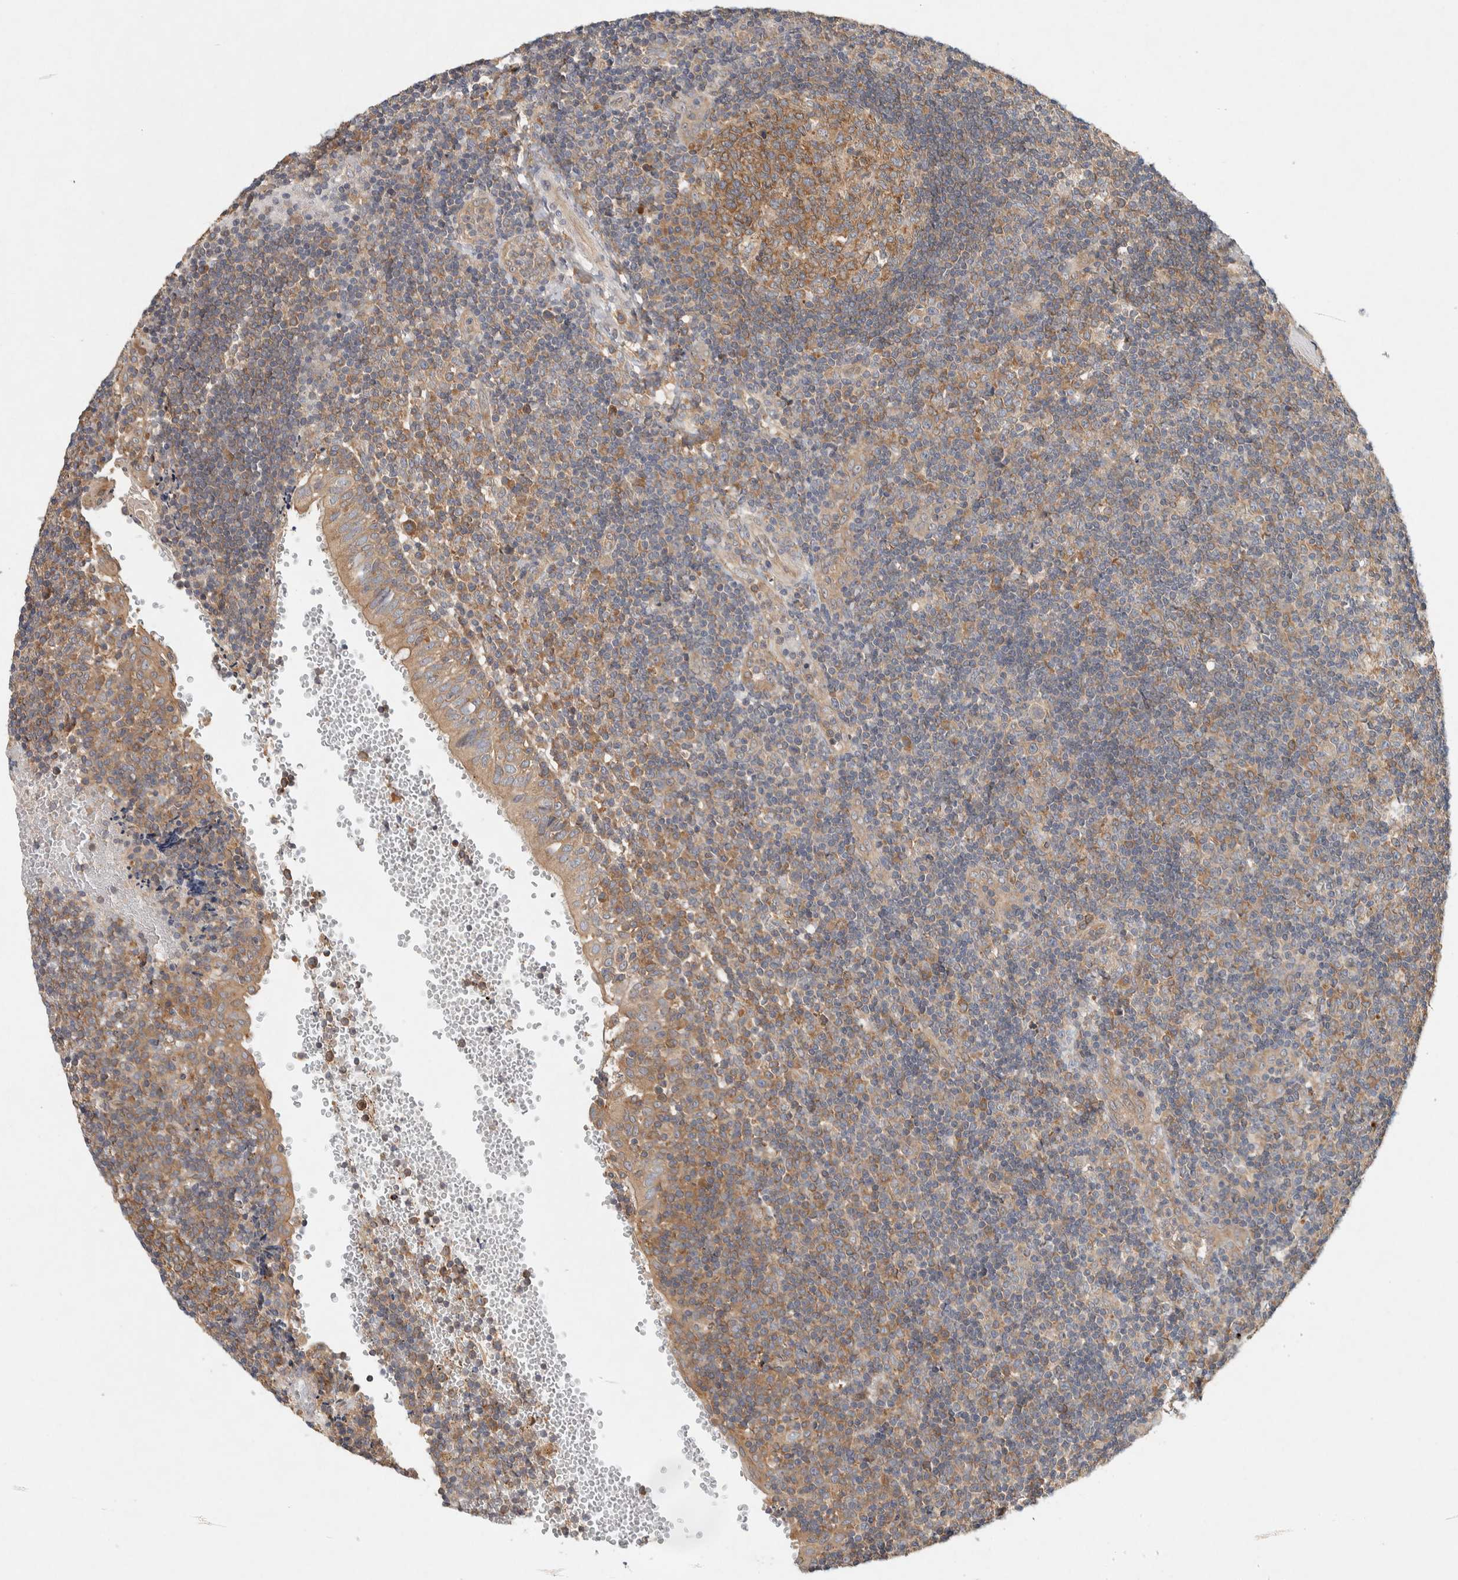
{"staining": {"intensity": "moderate", "quantity": ">75%", "location": "cytoplasmic/membranous"}, "tissue": "tonsil", "cell_type": "Germinal center cells", "image_type": "normal", "snomed": [{"axis": "morphology", "description": "Normal tissue, NOS"}, {"axis": "topography", "description": "Tonsil"}], "caption": "An IHC micrograph of normal tissue is shown. Protein staining in brown shows moderate cytoplasmic/membranous positivity in tonsil within germinal center cells. (Stains: DAB in brown, nuclei in blue, Microscopy: brightfield microscopy at high magnification).", "gene": "PXK", "patient": {"sex": "female", "age": 40}}